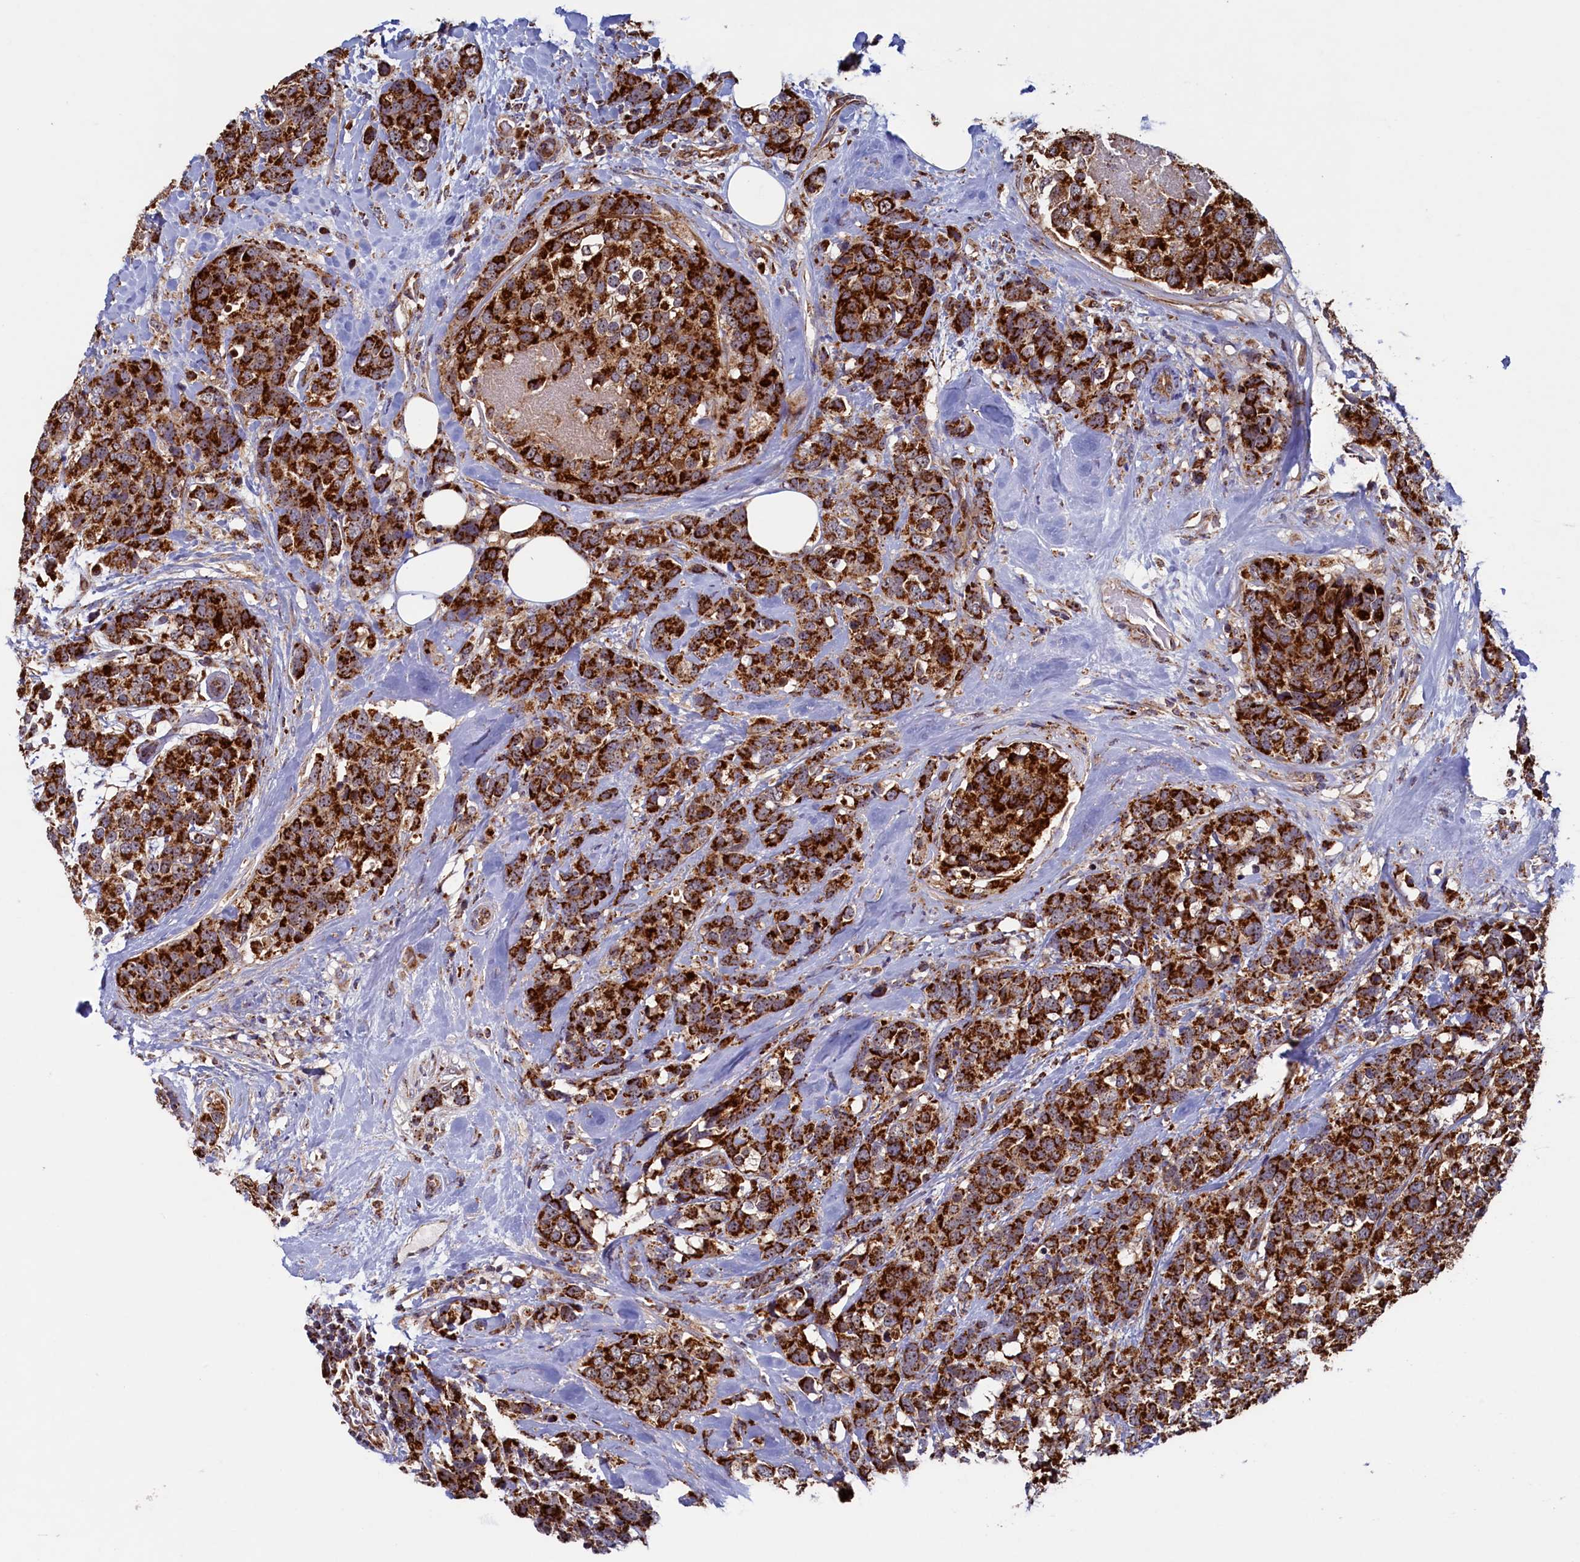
{"staining": {"intensity": "strong", "quantity": ">75%", "location": "cytoplasmic/membranous"}, "tissue": "breast cancer", "cell_type": "Tumor cells", "image_type": "cancer", "snomed": [{"axis": "morphology", "description": "Lobular carcinoma"}, {"axis": "topography", "description": "Breast"}], "caption": "Breast cancer (lobular carcinoma) stained for a protein (brown) exhibits strong cytoplasmic/membranous positive positivity in about >75% of tumor cells.", "gene": "UBE3B", "patient": {"sex": "female", "age": 59}}